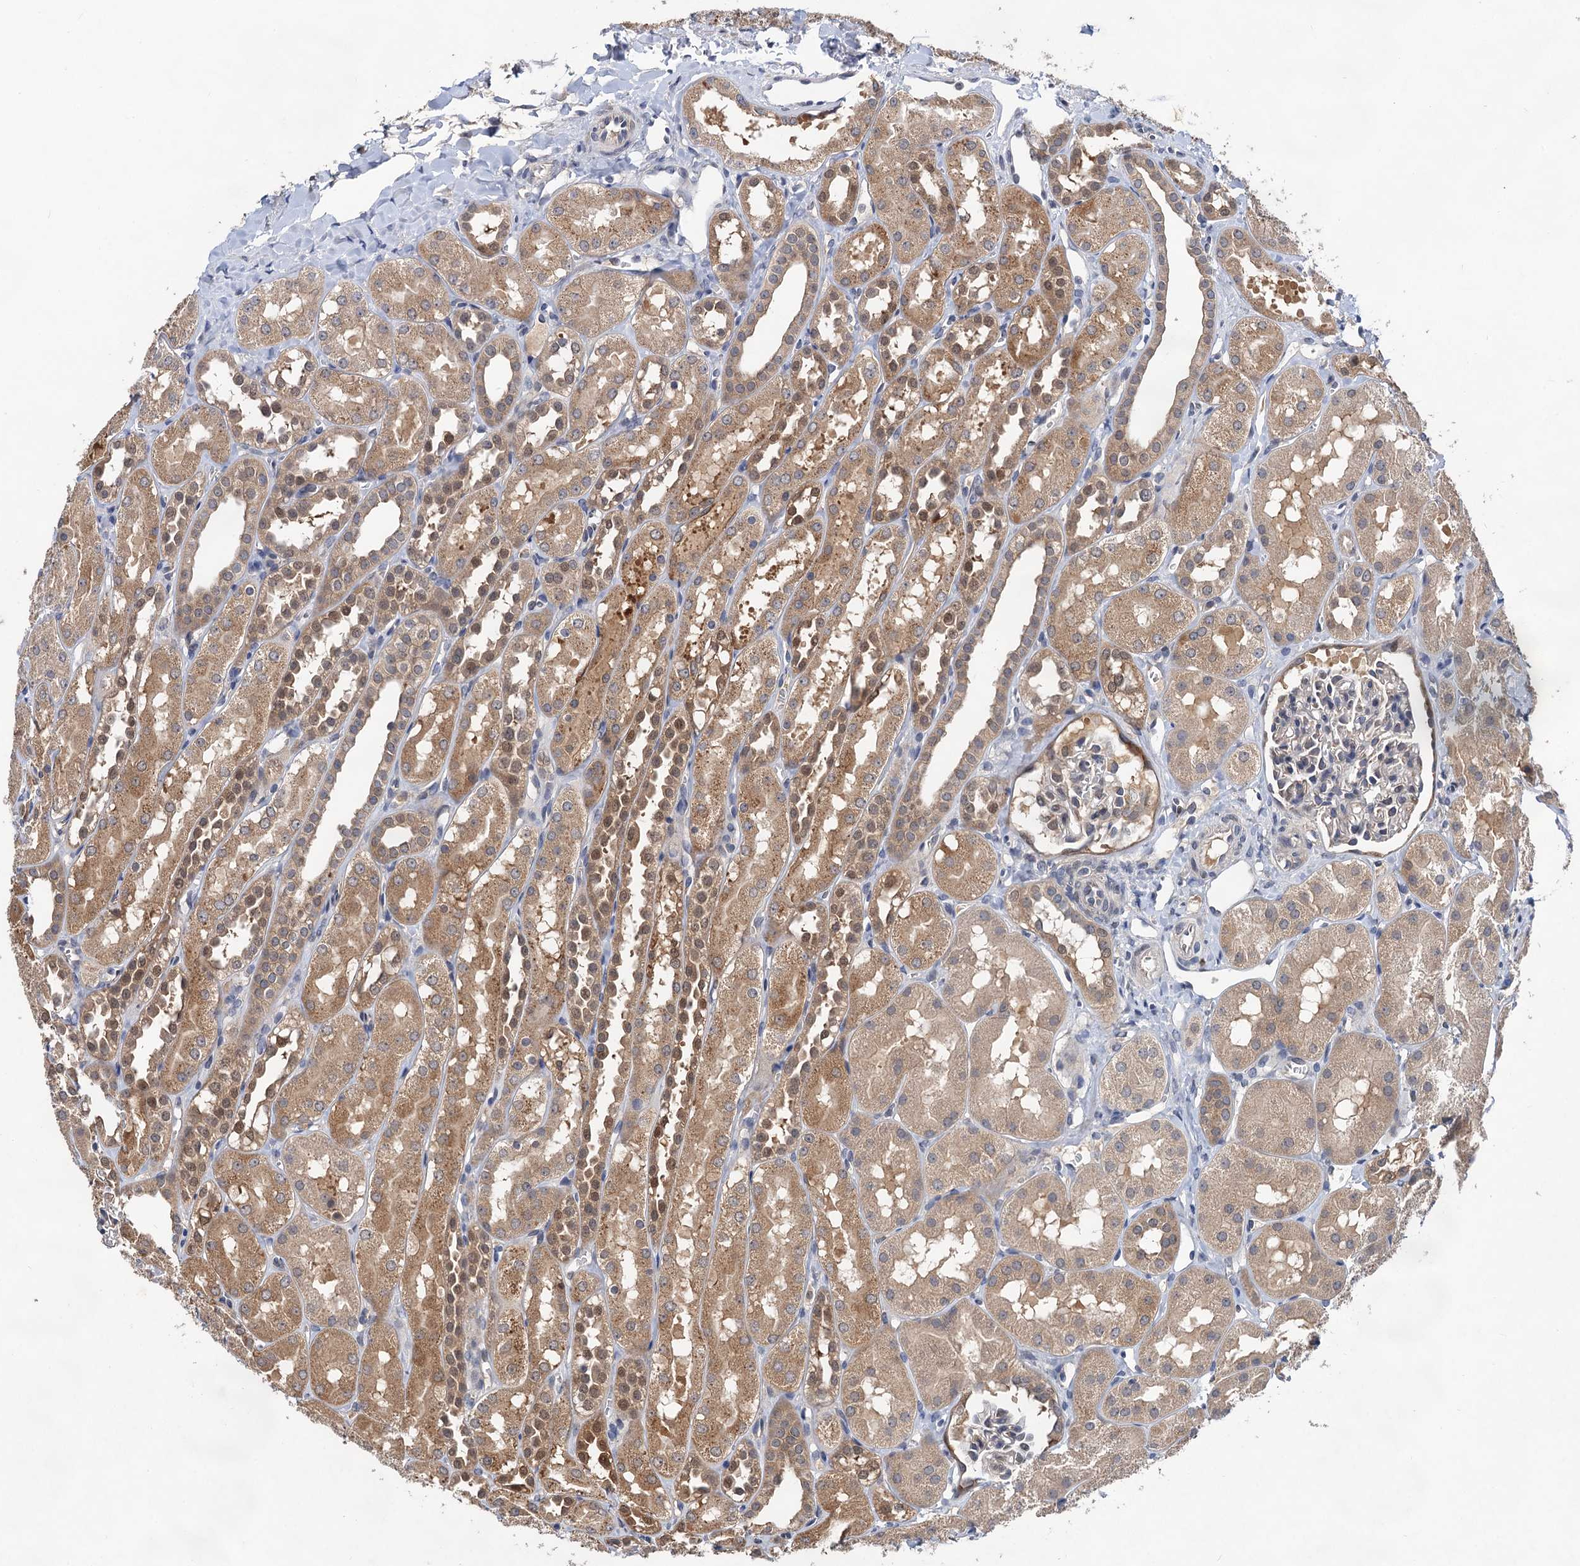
{"staining": {"intensity": "negative", "quantity": "none", "location": "none"}, "tissue": "kidney", "cell_type": "Cells in glomeruli", "image_type": "normal", "snomed": [{"axis": "morphology", "description": "Normal tissue, NOS"}, {"axis": "topography", "description": "Kidney"}, {"axis": "topography", "description": "Urinary bladder"}], "caption": "Immunohistochemistry histopathology image of unremarkable kidney stained for a protein (brown), which shows no expression in cells in glomeruli.", "gene": "TMEM39B", "patient": {"sex": "male", "age": 16}}